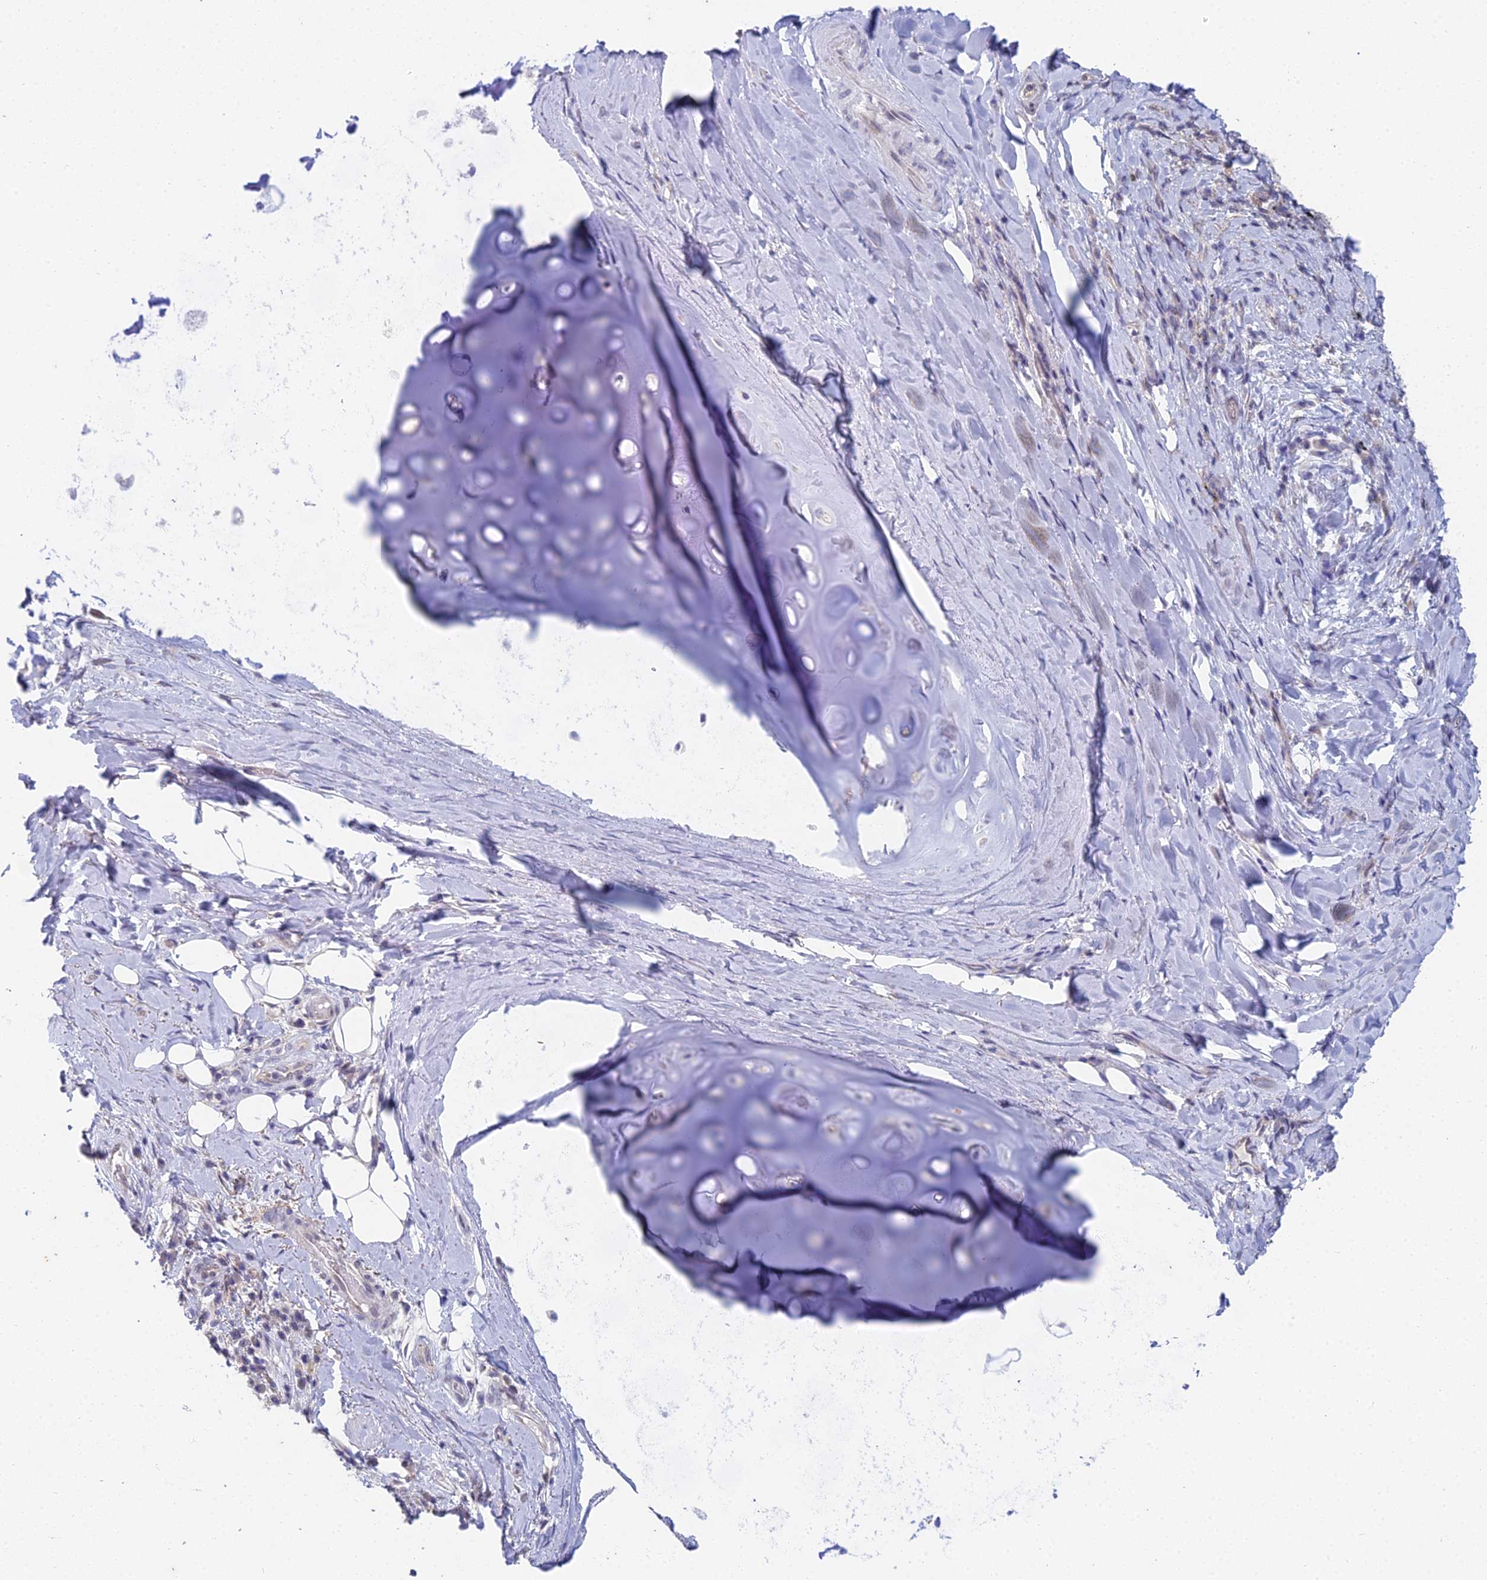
{"staining": {"intensity": "negative", "quantity": "none", "location": "none"}, "tissue": "adipose tissue", "cell_type": "Adipocytes", "image_type": "normal", "snomed": [{"axis": "morphology", "description": "Normal tissue, NOS"}, {"axis": "morphology", "description": "Squamous cell carcinoma, NOS"}, {"axis": "topography", "description": "Bronchus"}, {"axis": "topography", "description": "Lung"}], "caption": "This is an IHC image of normal adipose tissue. There is no positivity in adipocytes.", "gene": "EEF2KMT", "patient": {"sex": "male", "age": 64}}